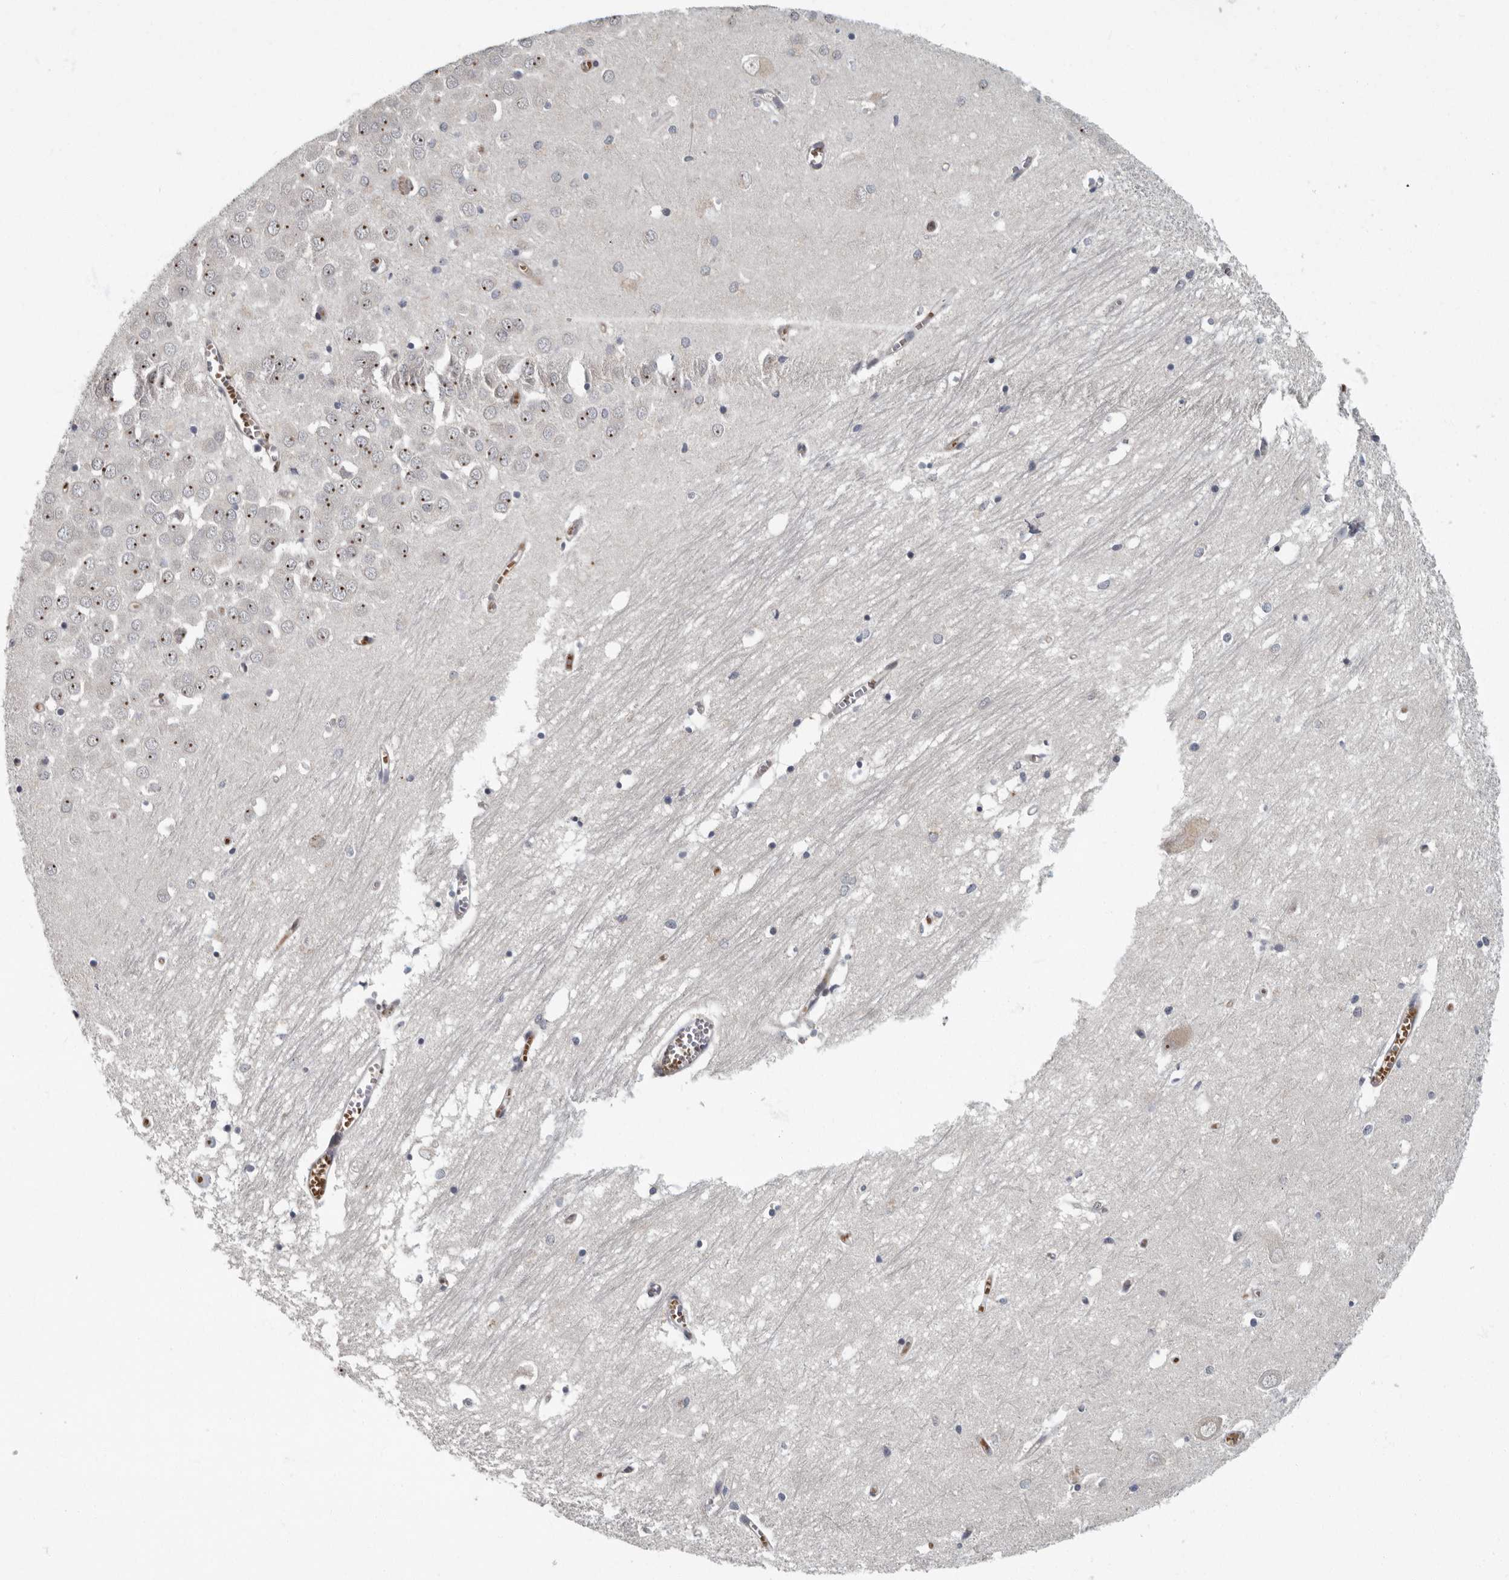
{"staining": {"intensity": "negative", "quantity": "none", "location": "none"}, "tissue": "hippocampus", "cell_type": "Glial cells", "image_type": "normal", "snomed": [{"axis": "morphology", "description": "Normal tissue, NOS"}, {"axis": "topography", "description": "Hippocampus"}], "caption": "IHC histopathology image of unremarkable hippocampus: hippocampus stained with DAB demonstrates no significant protein positivity in glial cells. (IHC, brightfield microscopy, high magnification).", "gene": "PDCD11", "patient": {"sex": "male", "age": 70}}